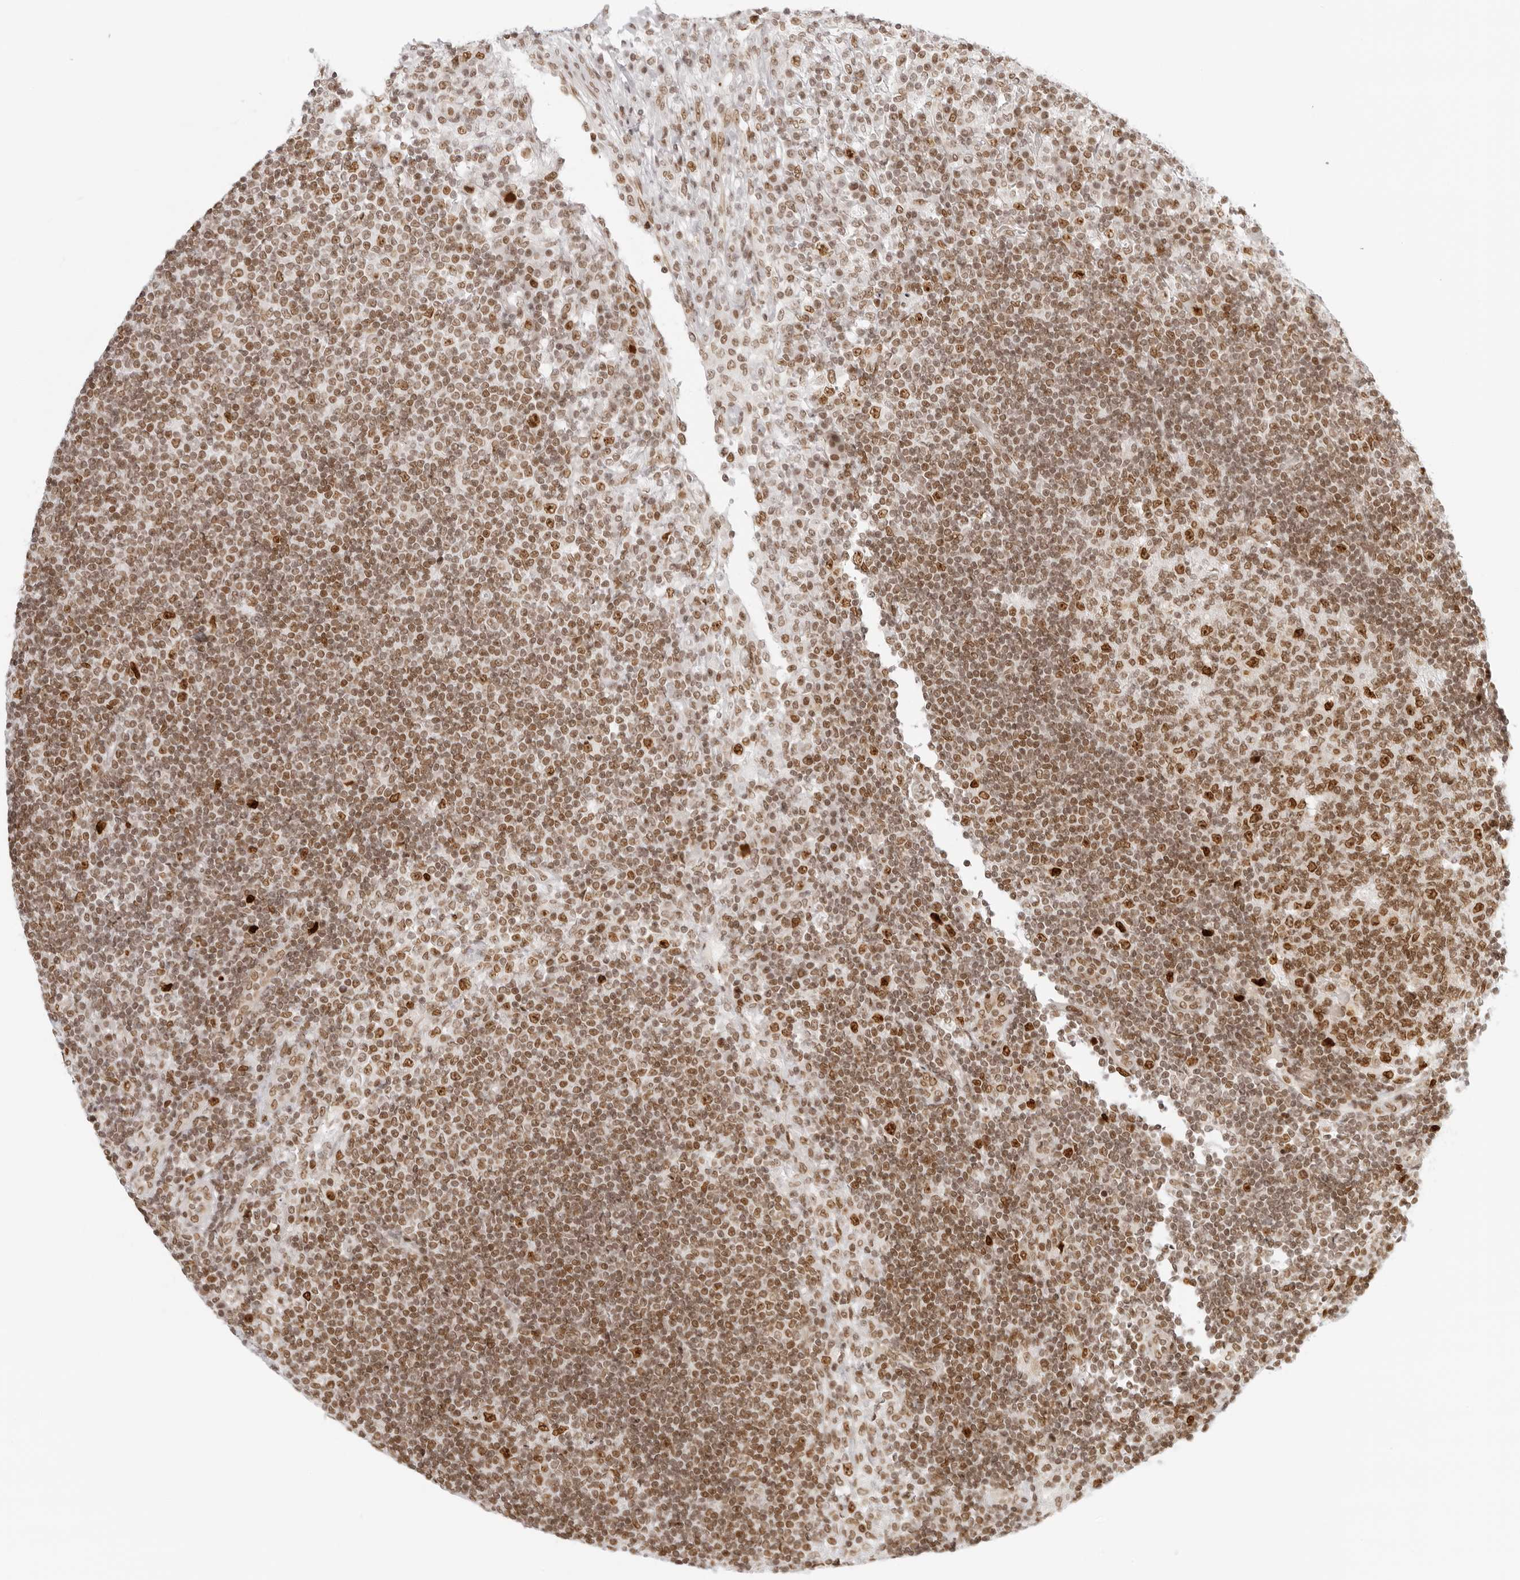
{"staining": {"intensity": "moderate", "quantity": ">75%", "location": "nuclear"}, "tissue": "lymph node", "cell_type": "Germinal center cells", "image_type": "normal", "snomed": [{"axis": "morphology", "description": "Normal tissue, NOS"}, {"axis": "topography", "description": "Lymph node"}], "caption": "This histopathology image reveals immunohistochemistry staining of benign human lymph node, with medium moderate nuclear expression in approximately >75% of germinal center cells.", "gene": "RCC1", "patient": {"sex": "female", "age": 53}}